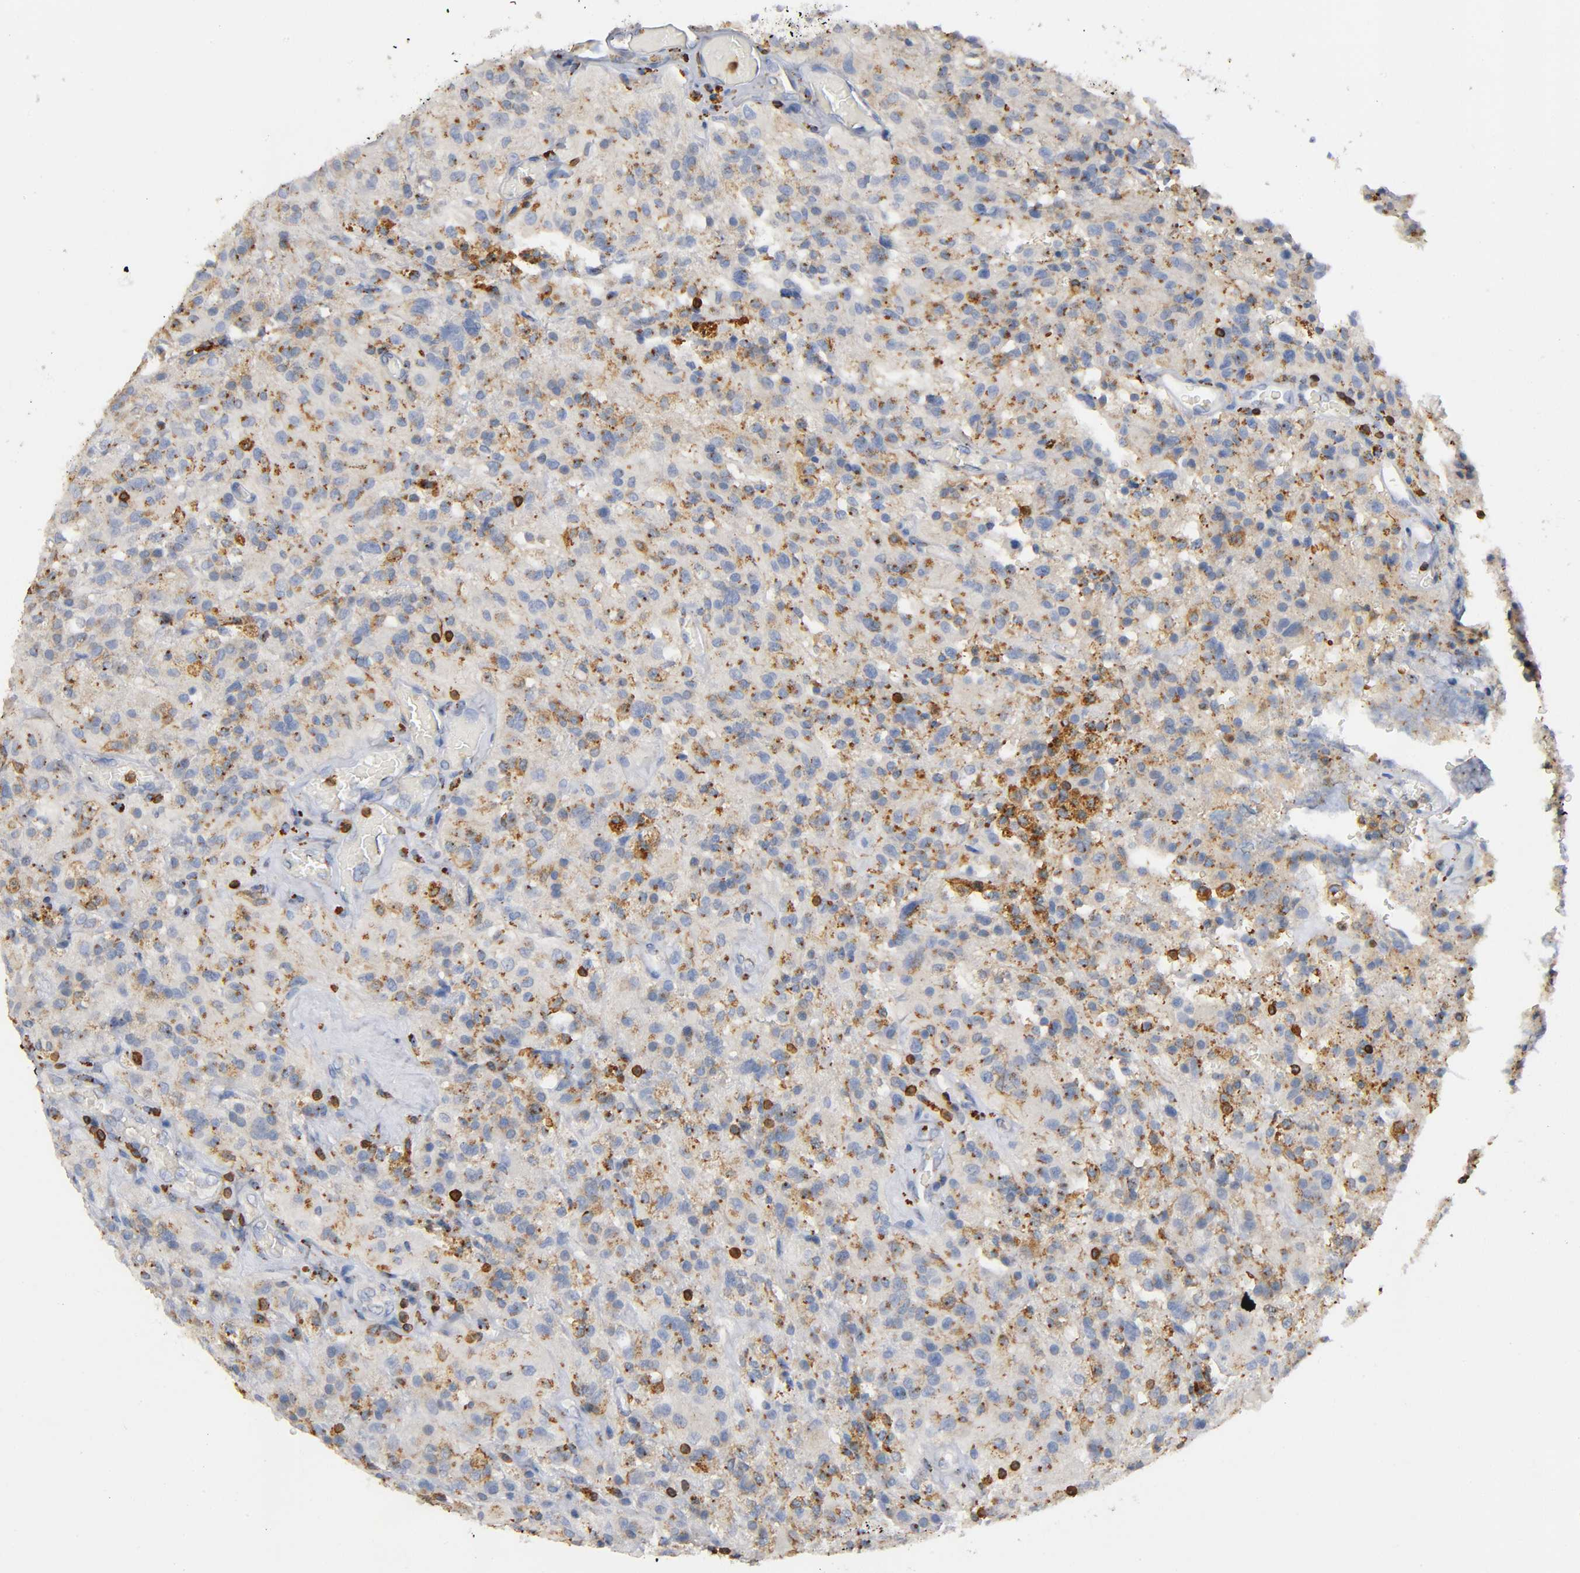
{"staining": {"intensity": "moderate", "quantity": "25%-75%", "location": "cytoplasmic/membranous"}, "tissue": "glioma", "cell_type": "Tumor cells", "image_type": "cancer", "snomed": [{"axis": "morphology", "description": "Normal tissue, NOS"}, {"axis": "morphology", "description": "Glioma, malignant, High grade"}, {"axis": "topography", "description": "Cerebral cortex"}], "caption": "This is an image of immunohistochemistry (IHC) staining of glioma, which shows moderate expression in the cytoplasmic/membranous of tumor cells.", "gene": "CAPN10", "patient": {"sex": "male", "age": 56}}